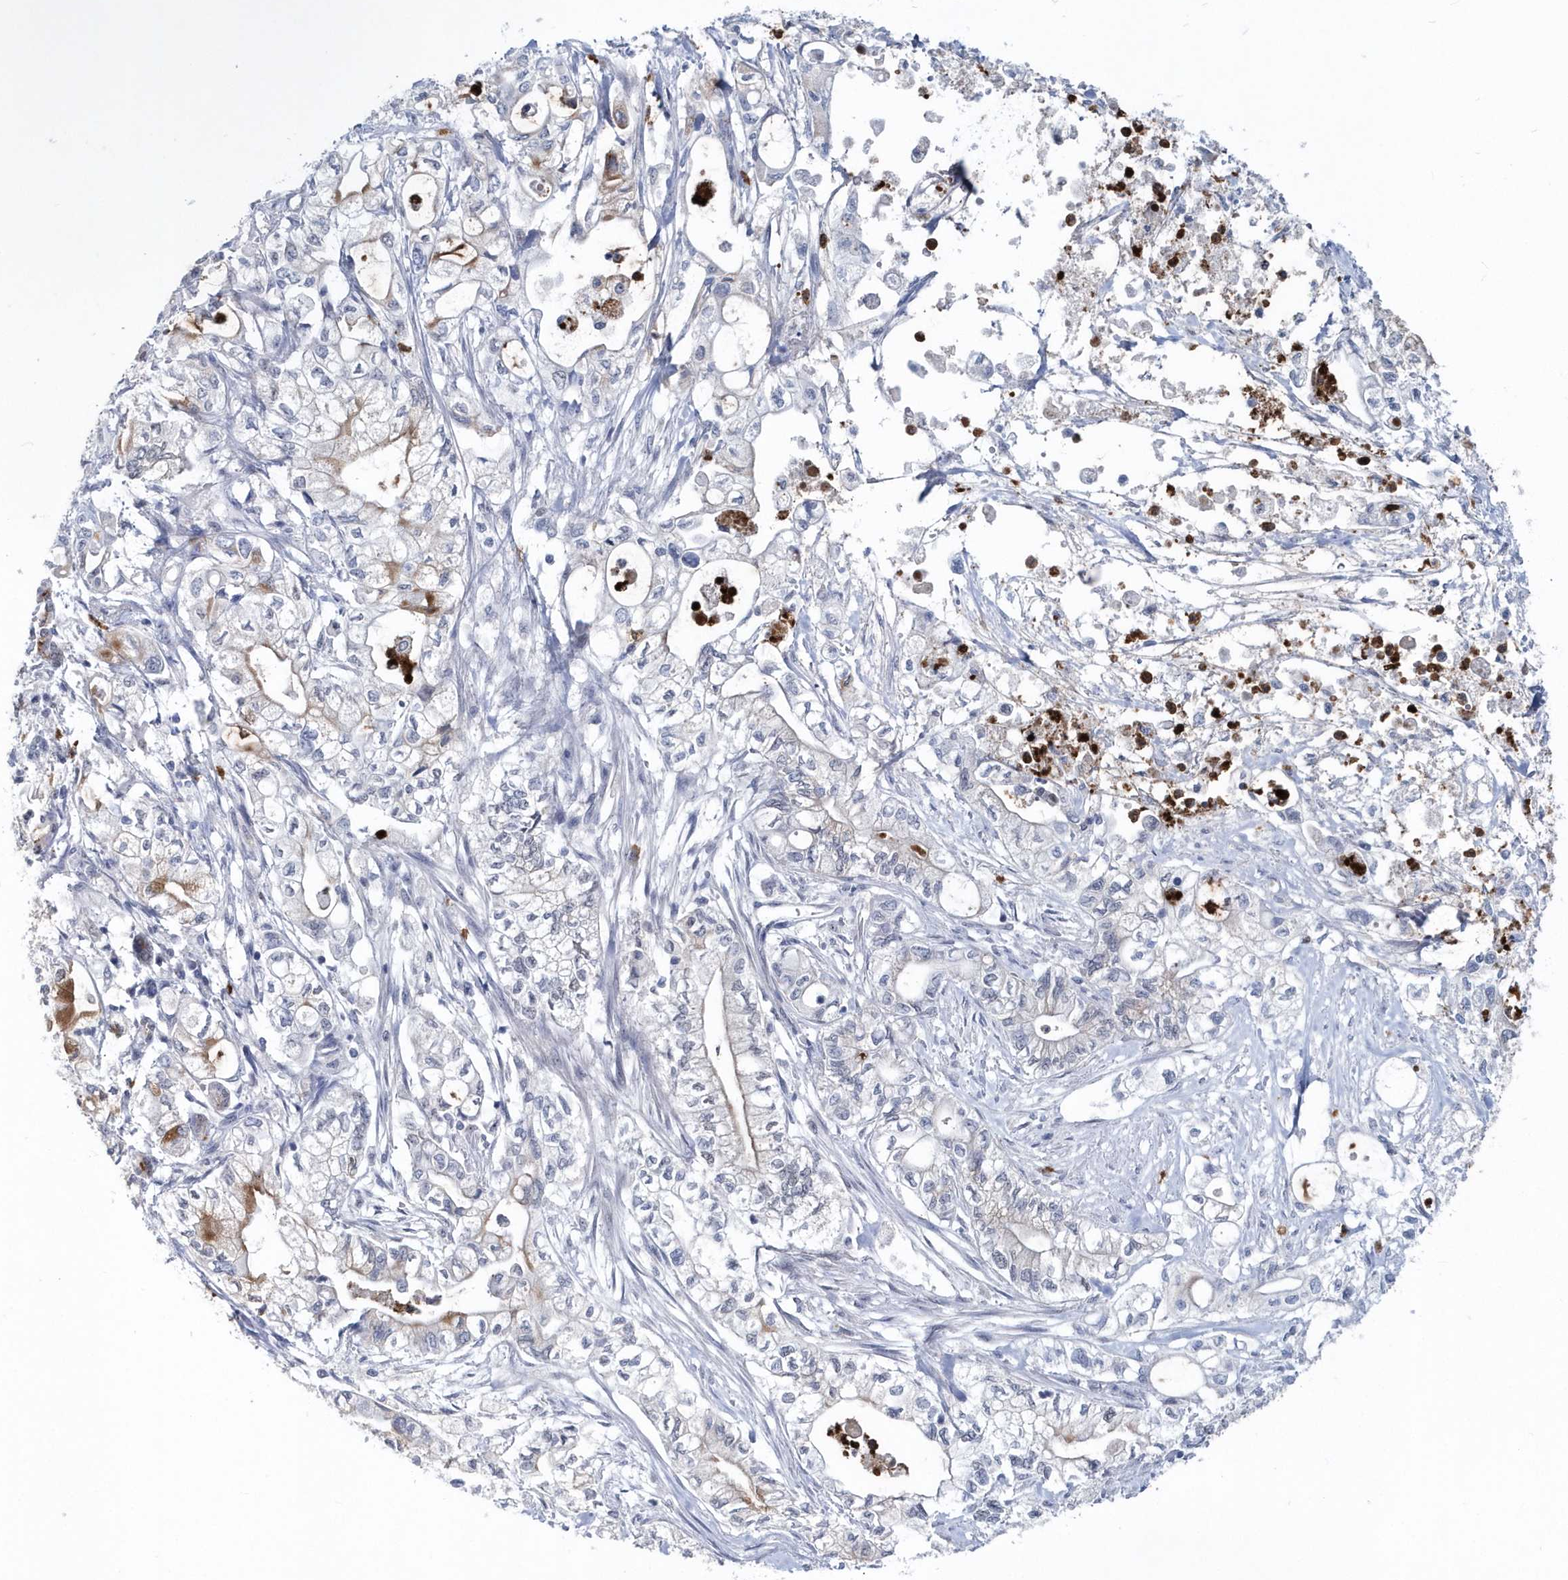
{"staining": {"intensity": "moderate", "quantity": "<25%", "location": "cytoplasmic/membranous"}, "tissue": "pancreatic cancer", "cell_type": "Tumor cells", "image_type": "cancer", "snomed": [{"axis": "morphology", "description": "Adenocarcinoma, NOS"}, {"axis": "topography", "description": "Pancreas"}], "caption": "Pancreatic cancer (adenocarcinoma) stained for a protein (brown) shows moderate cytoplasmic/membranous positive positivity in about <25% of tumor cells.", "gene": "ASCL4", "patient": {"sex": "male", "age": 79}}